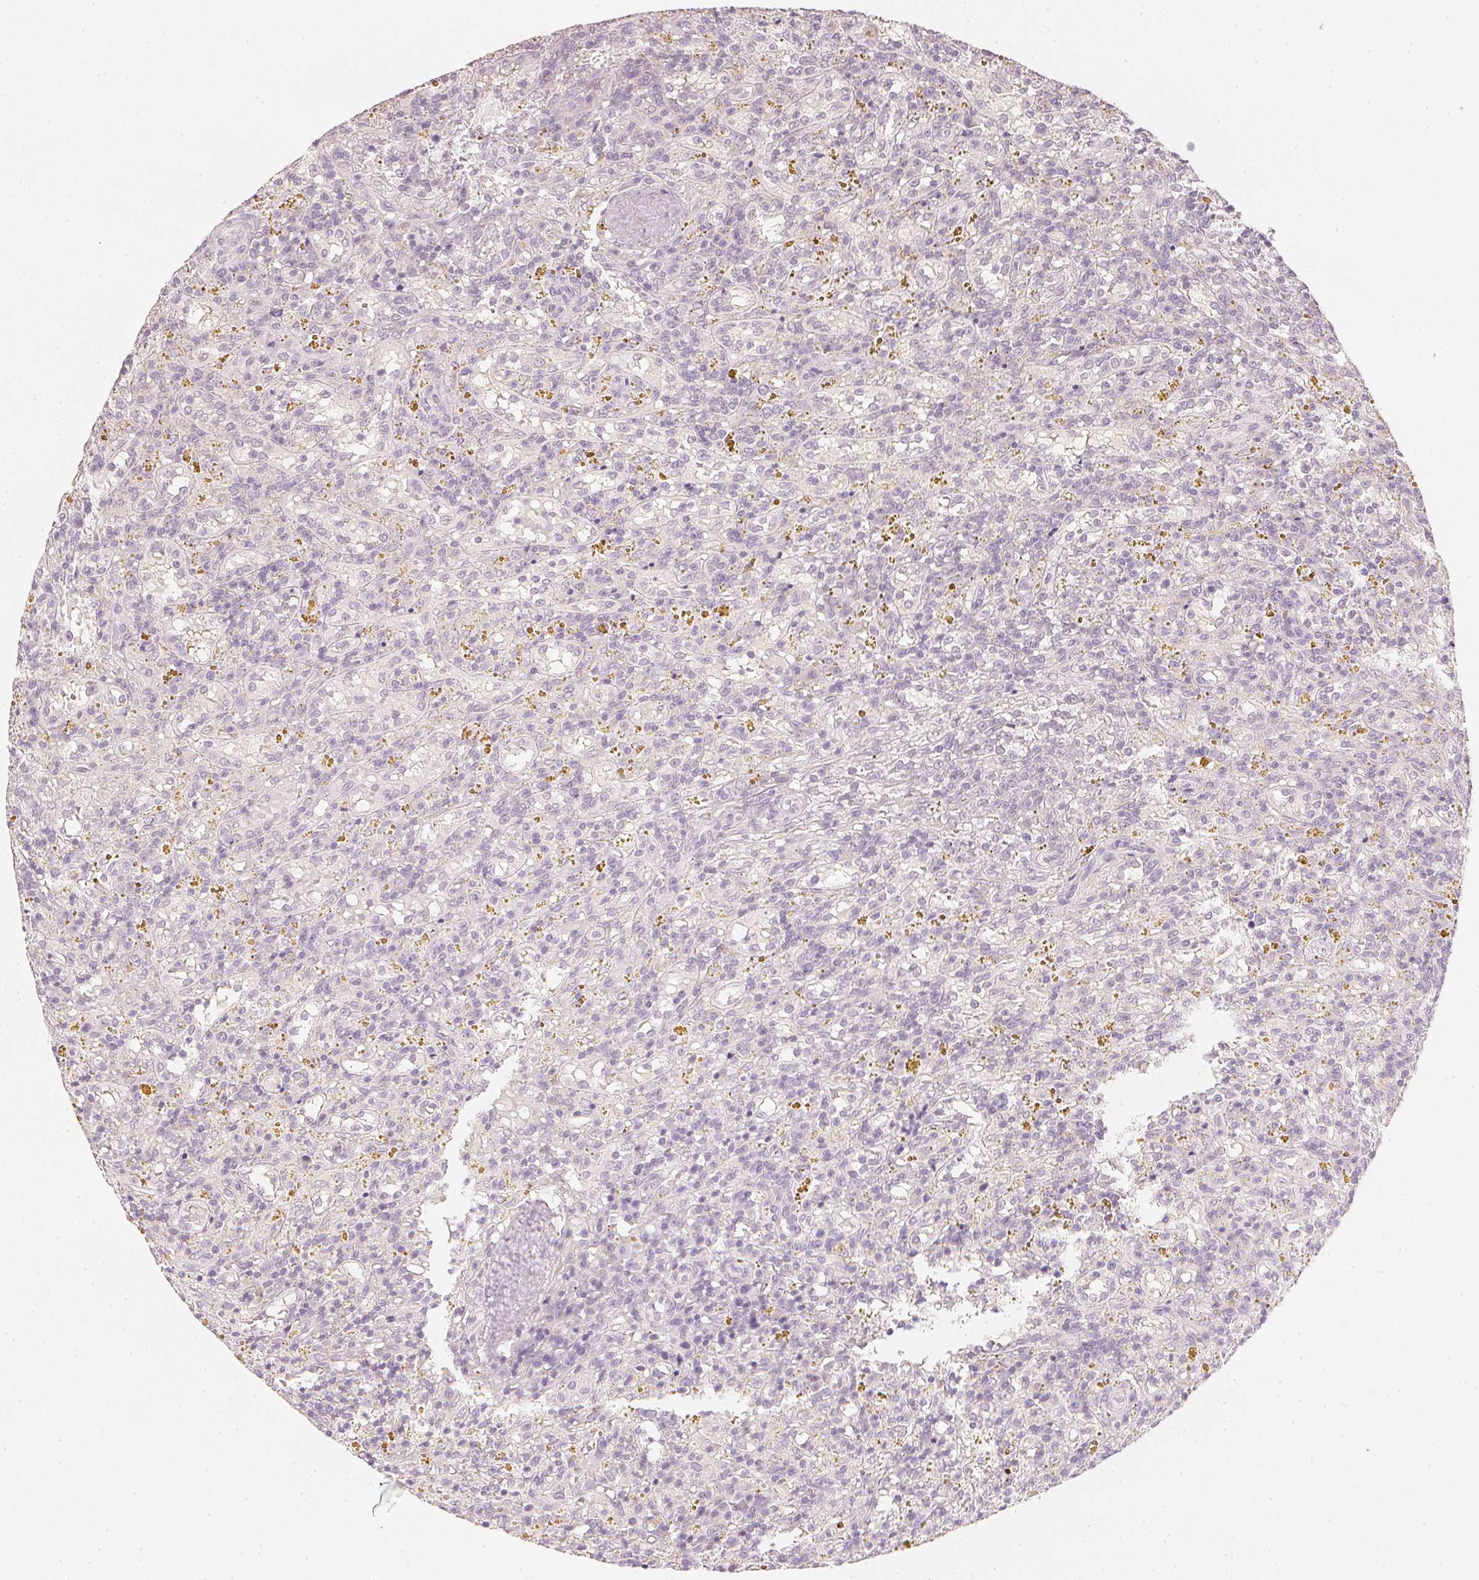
{"staining": {"intensity": "negative", "quantity": "none", "location": "none"}, "tissue": "lymphoma", "cell_type": "Tumor cells", "image_type": "cancer", "snomed": [{"axis": "morphology", "description": "Malignant lymphoma, non-Hodgkin's type, Low grade"}, {"axis": "topography", "description": "Spleen"}], "caption": "This is an immunohistochemistry photomicrograph of lymphoma. There is no staining in tumor cells.", "gene": "CALB1", "patient": {"sex": "female", "age": 65}}